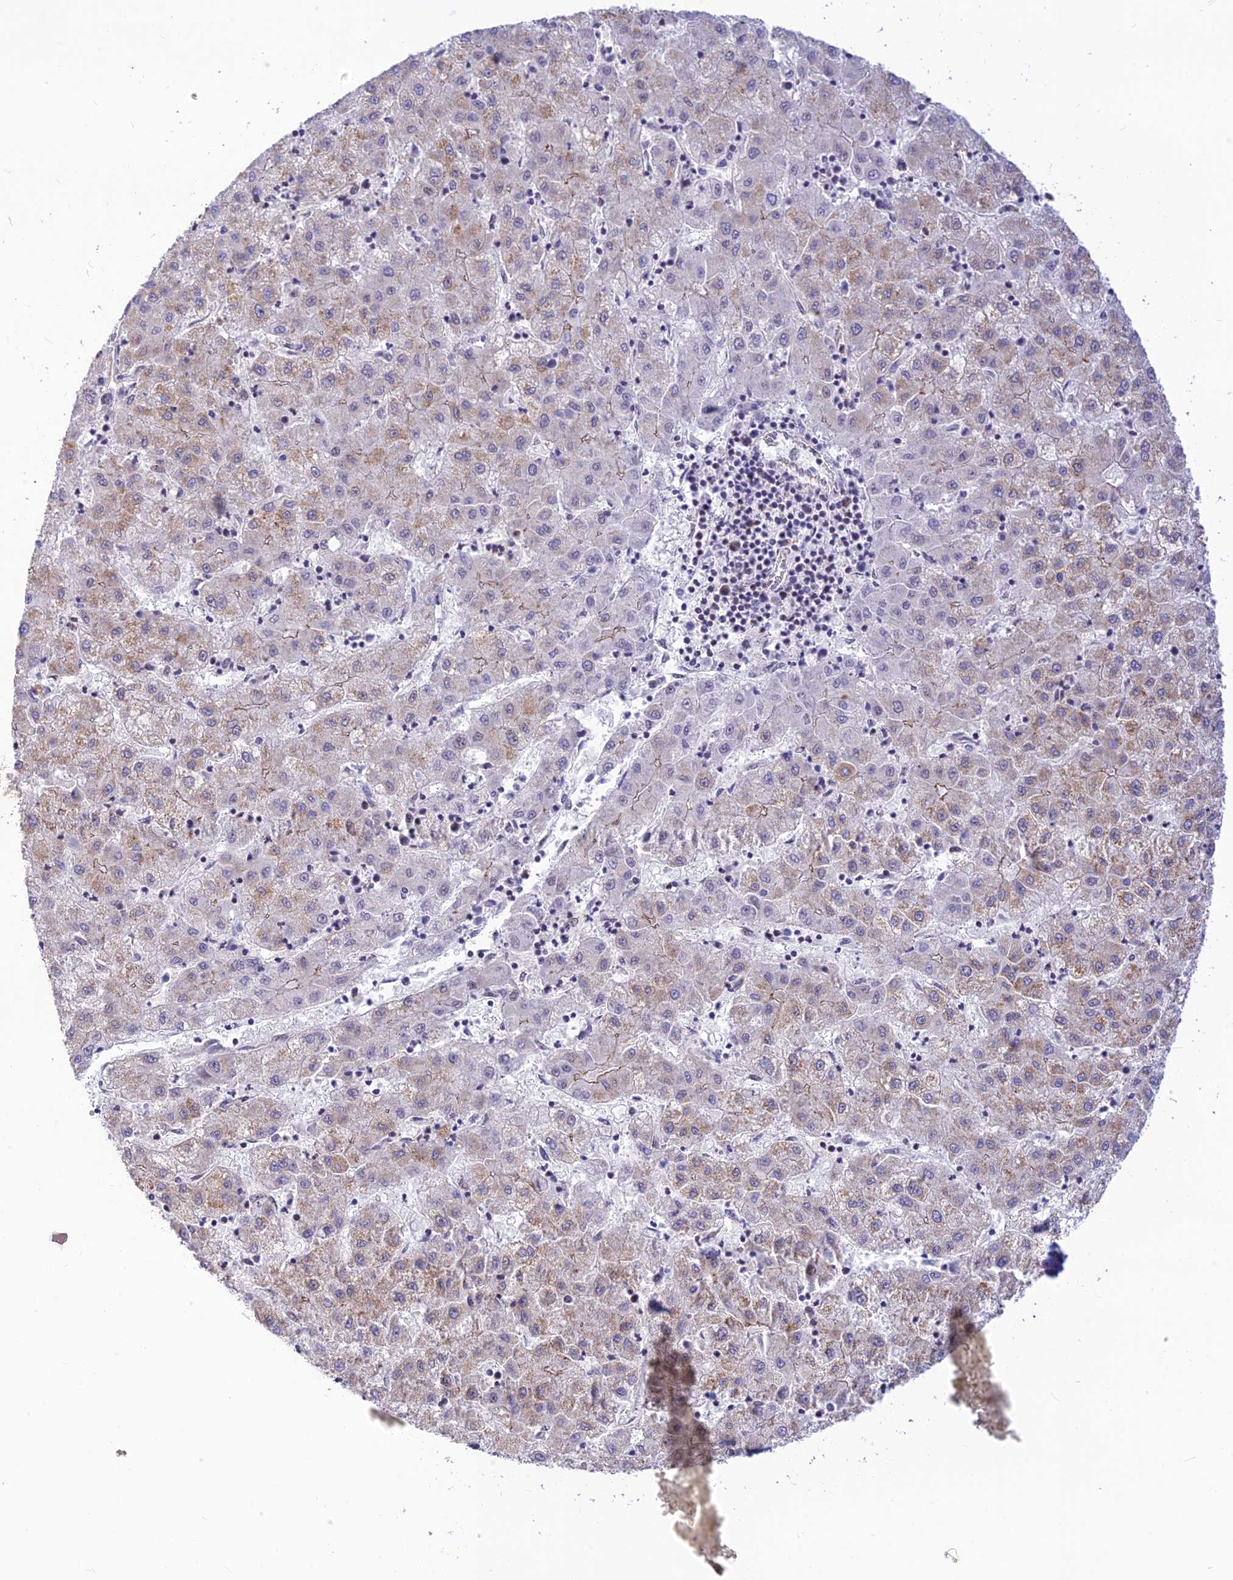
{"staining": {"intensity": "weak", "quantity": "25%-75%", "location": "cytoplasmic/membranous"}, "tissue": "liver cancer", "cell_type": "Tumor cells", "image_type": "cancer", "snomed": [{"axis": "morphology", "description": "Carcinoma, Hepatocellular, NOS"}, {"axis": "topography", "description": "Liver"}], "caption": "Immunohistochemistry of hepatocellular carcinoma (liver) exhibits low levels of weak cytoplasmic/membranous staining in about 25%-75% of tumor cells.", "gene": "MICOS13", "patient": {"sex": "male", "age": 72}}